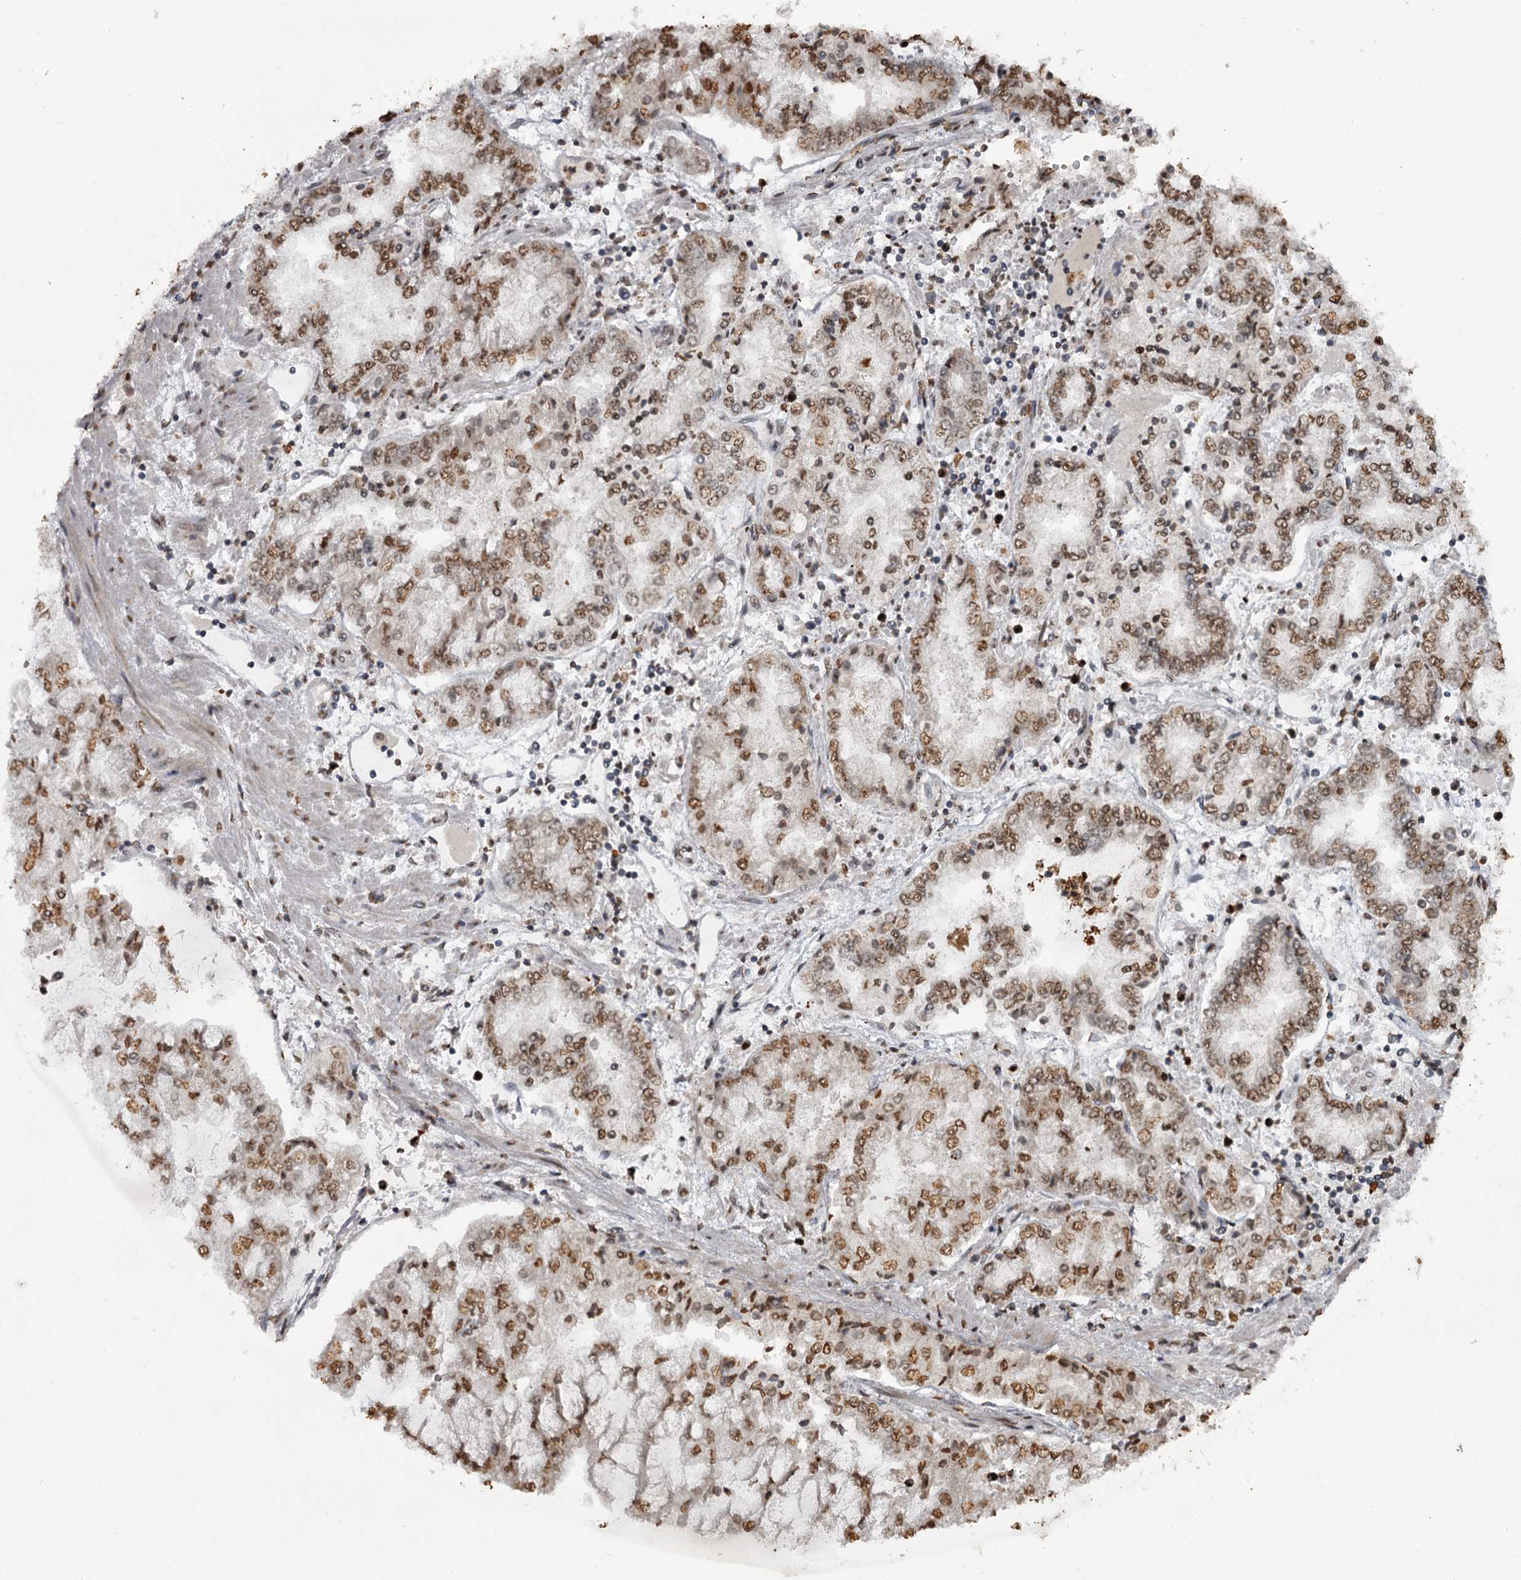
{"staining": {"intensity": "moderate", "quantity": ">75%", "location": "nuclear"}, "tissue": "stomach cancer", "cell_type": "Tumor cells", "image_type": "cancer", "snomed": [{"axis": "morphology", "description": "Adenocarcinoma, NOS"}, {"axis": "topography", "description": "Stomach"}], "caption": "IHC (DAB) staining of stomach adenocarcinoma reveals moderate nuclear protein positivity in approximately >75% of tumor cells.", "gene": "THYN1", "patient": {"sex": "male", "age": 76}}